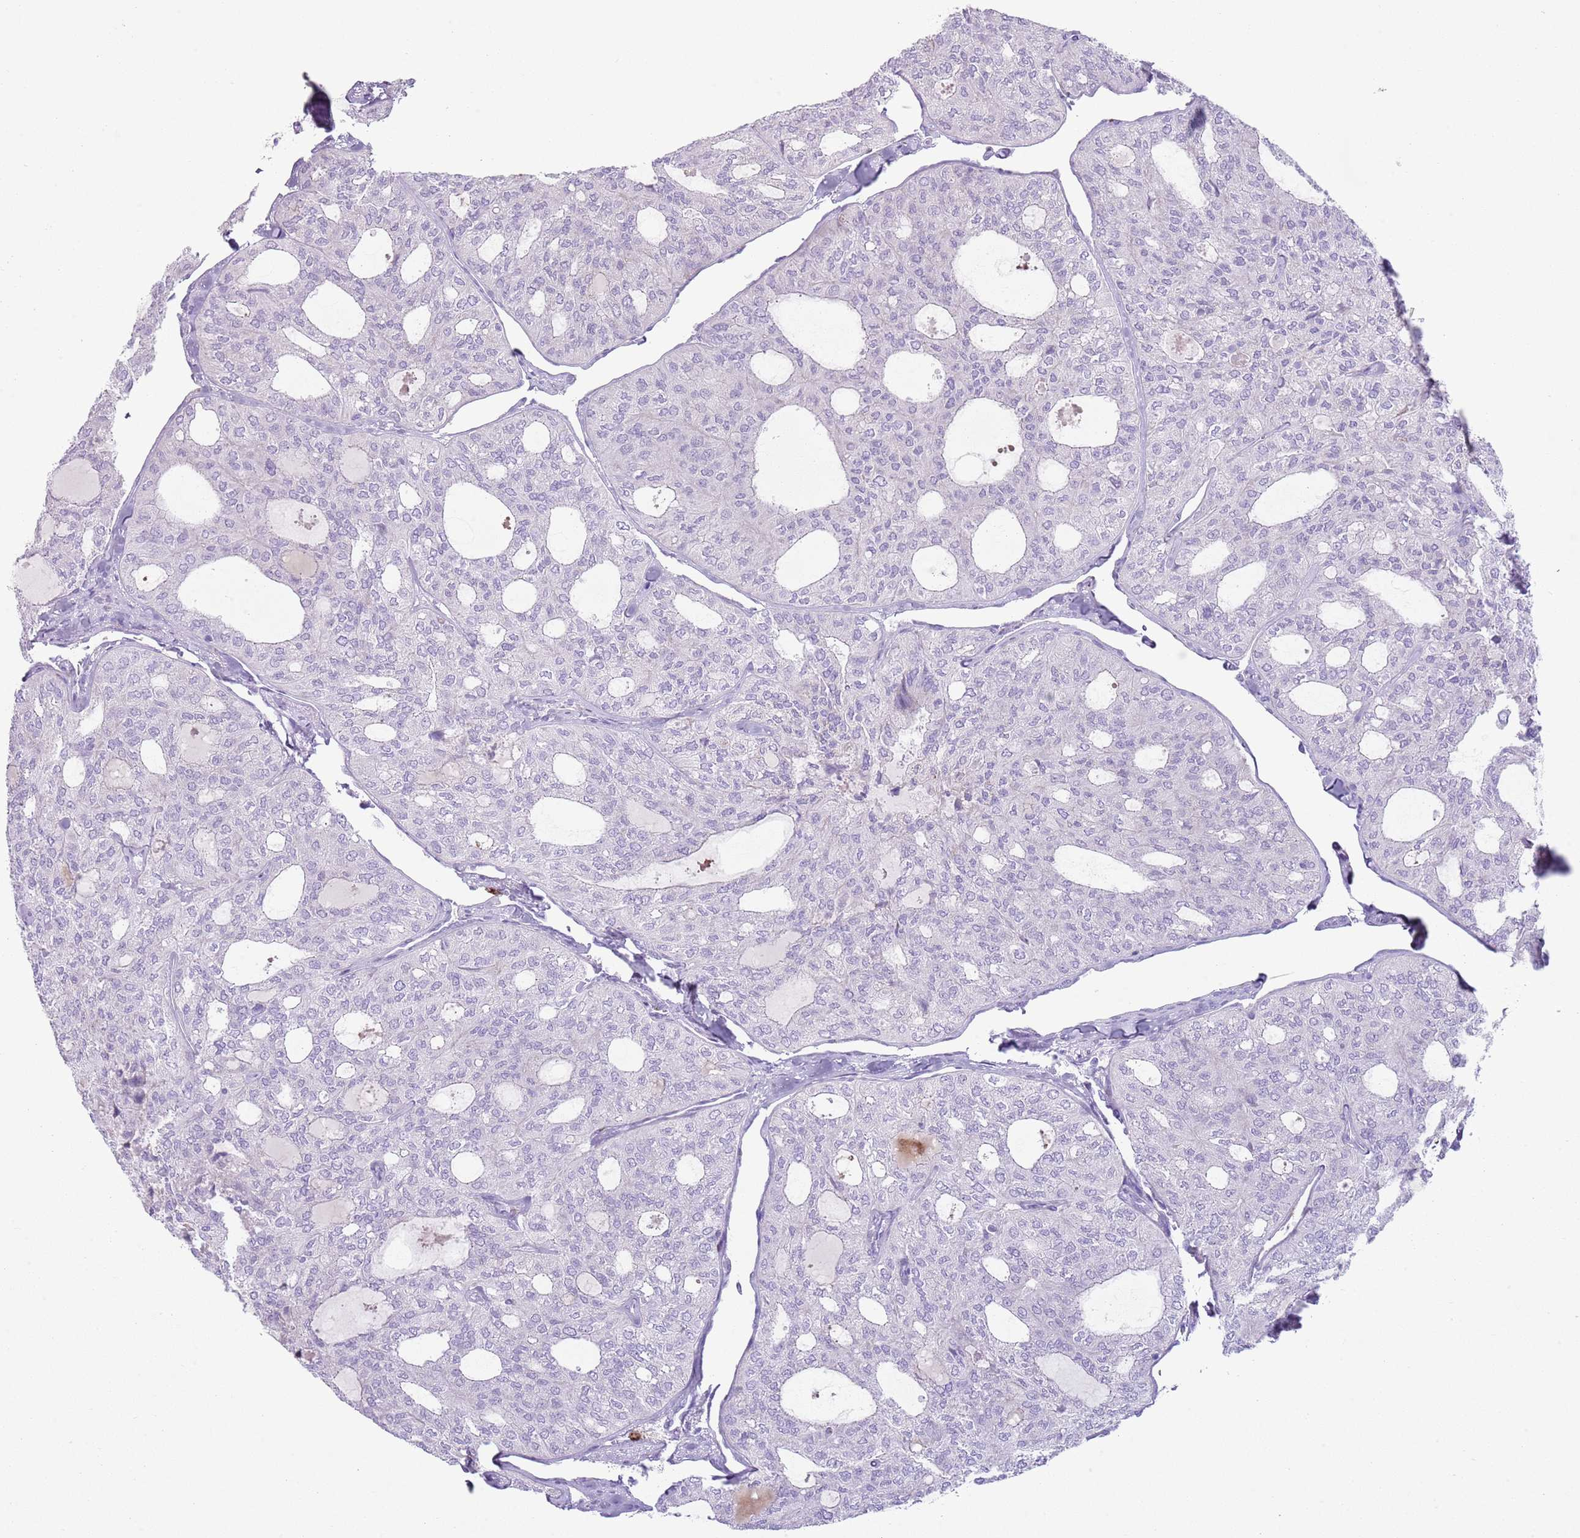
{"staining": {"intensity": "negative", "quantity": "none", "location": "none"}, "tissue": "thyroid cancer", "cell_type": "Tumor cells", "image_type": "cancer", "snomed": [{"axis": "morphology", "description": "Follicular adenoma carcinoma, NOS"}, {"axis": "topography", "description": "Thyroid gland"}], "caption": "This is an immunohistochemistry photomicrograph of human follicular adenoma carcinoma (thyroid). There is no staining in tumor cells.", "gene": "CD177", "patient": {"sex": "male", "age": 75}}